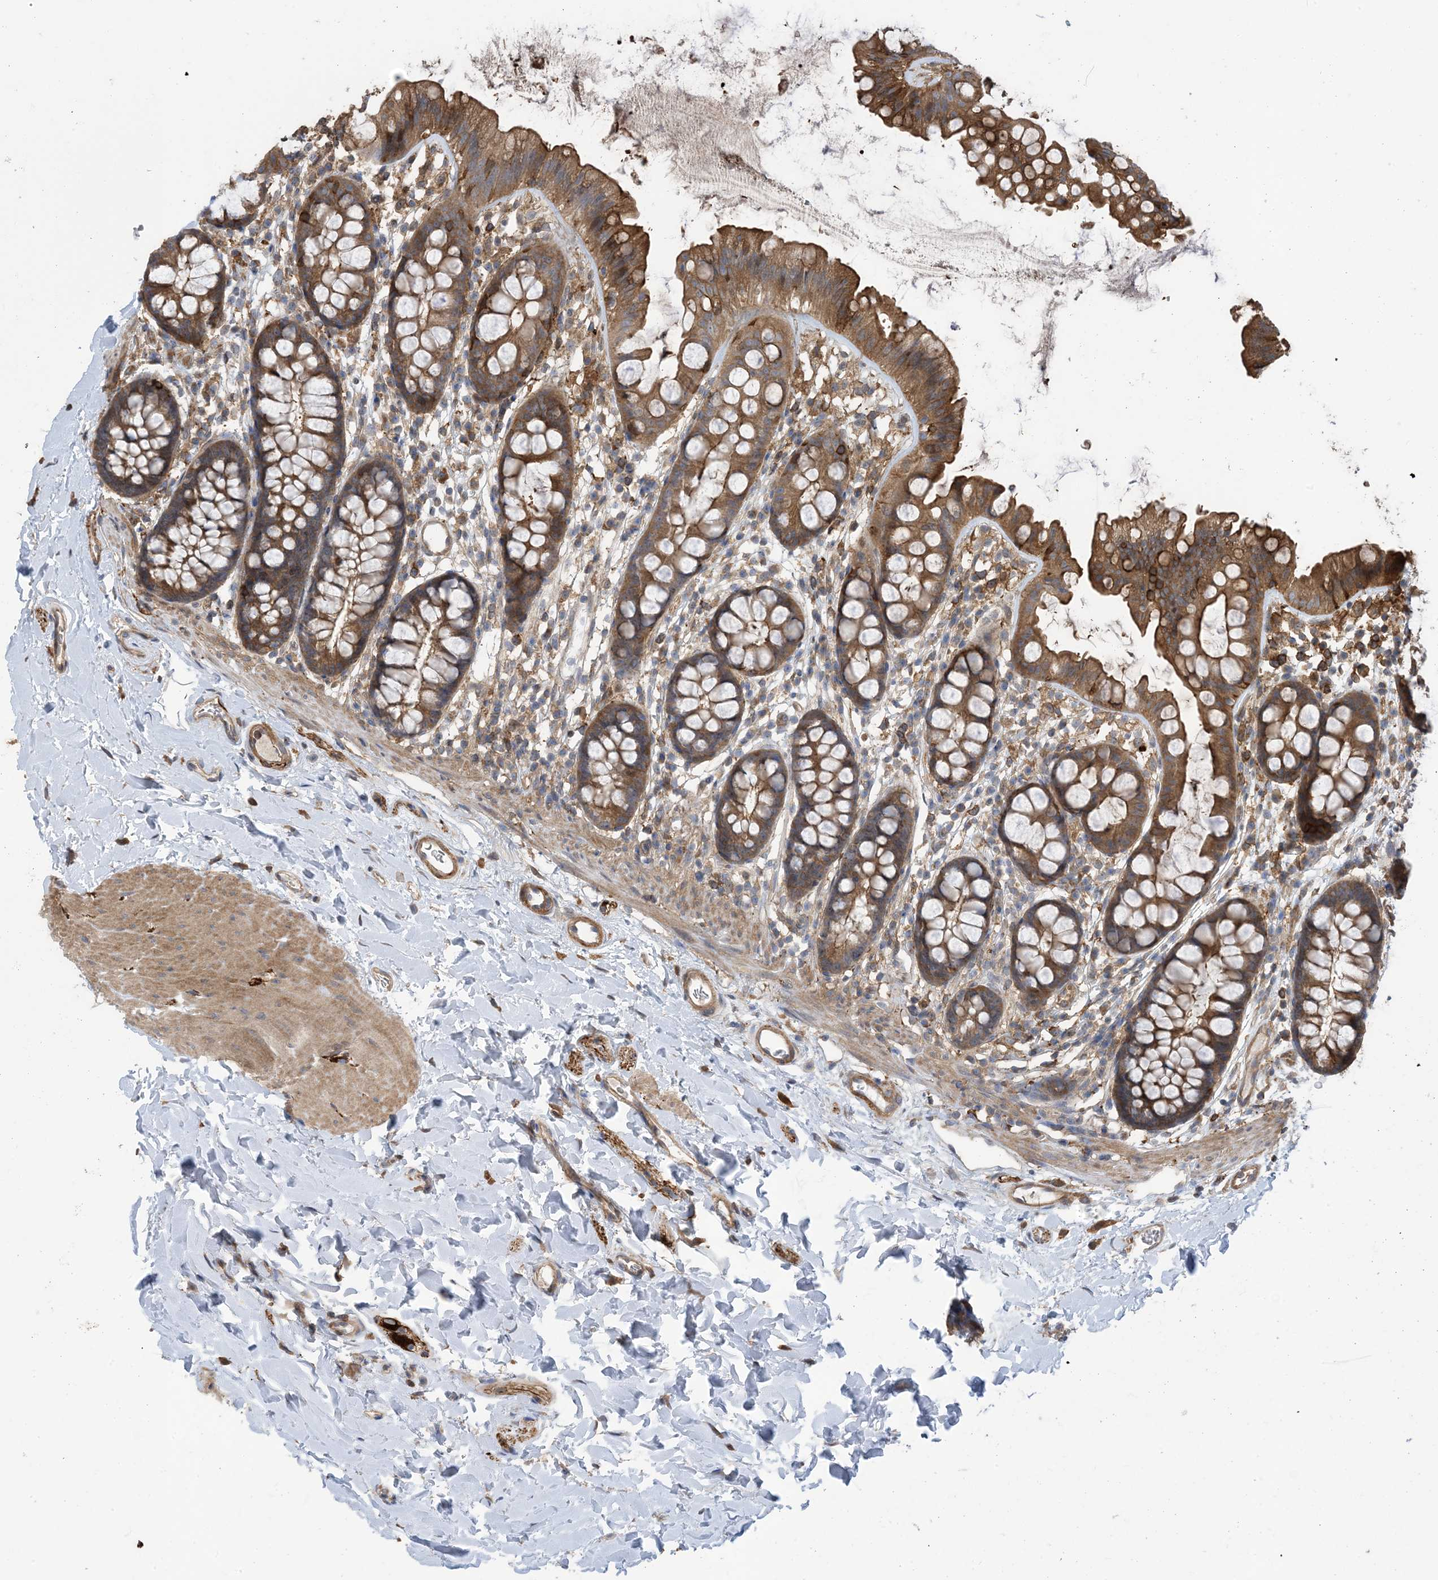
{"staining": {"intensity": "moderate", "quantity": ">75%", "location": "cytoplasmic/membranous"}, "tissue": "colon", "cell_type": "Endothelial cells", "image_type": "normal", "snomed": [{"axis": "morphology", "description": "Normal tissue, NOS"}, {"axis": "topography", "description": "Colon"}], "caption": "Immunohistochemical staining of benign human colon displays >75% levels of moderate cytoplasmic/membranous protein positivity in approximately >75% of endothelial cells.", "gene": "HS1BP3", "patient": {"sex": "female", "age": 62}}